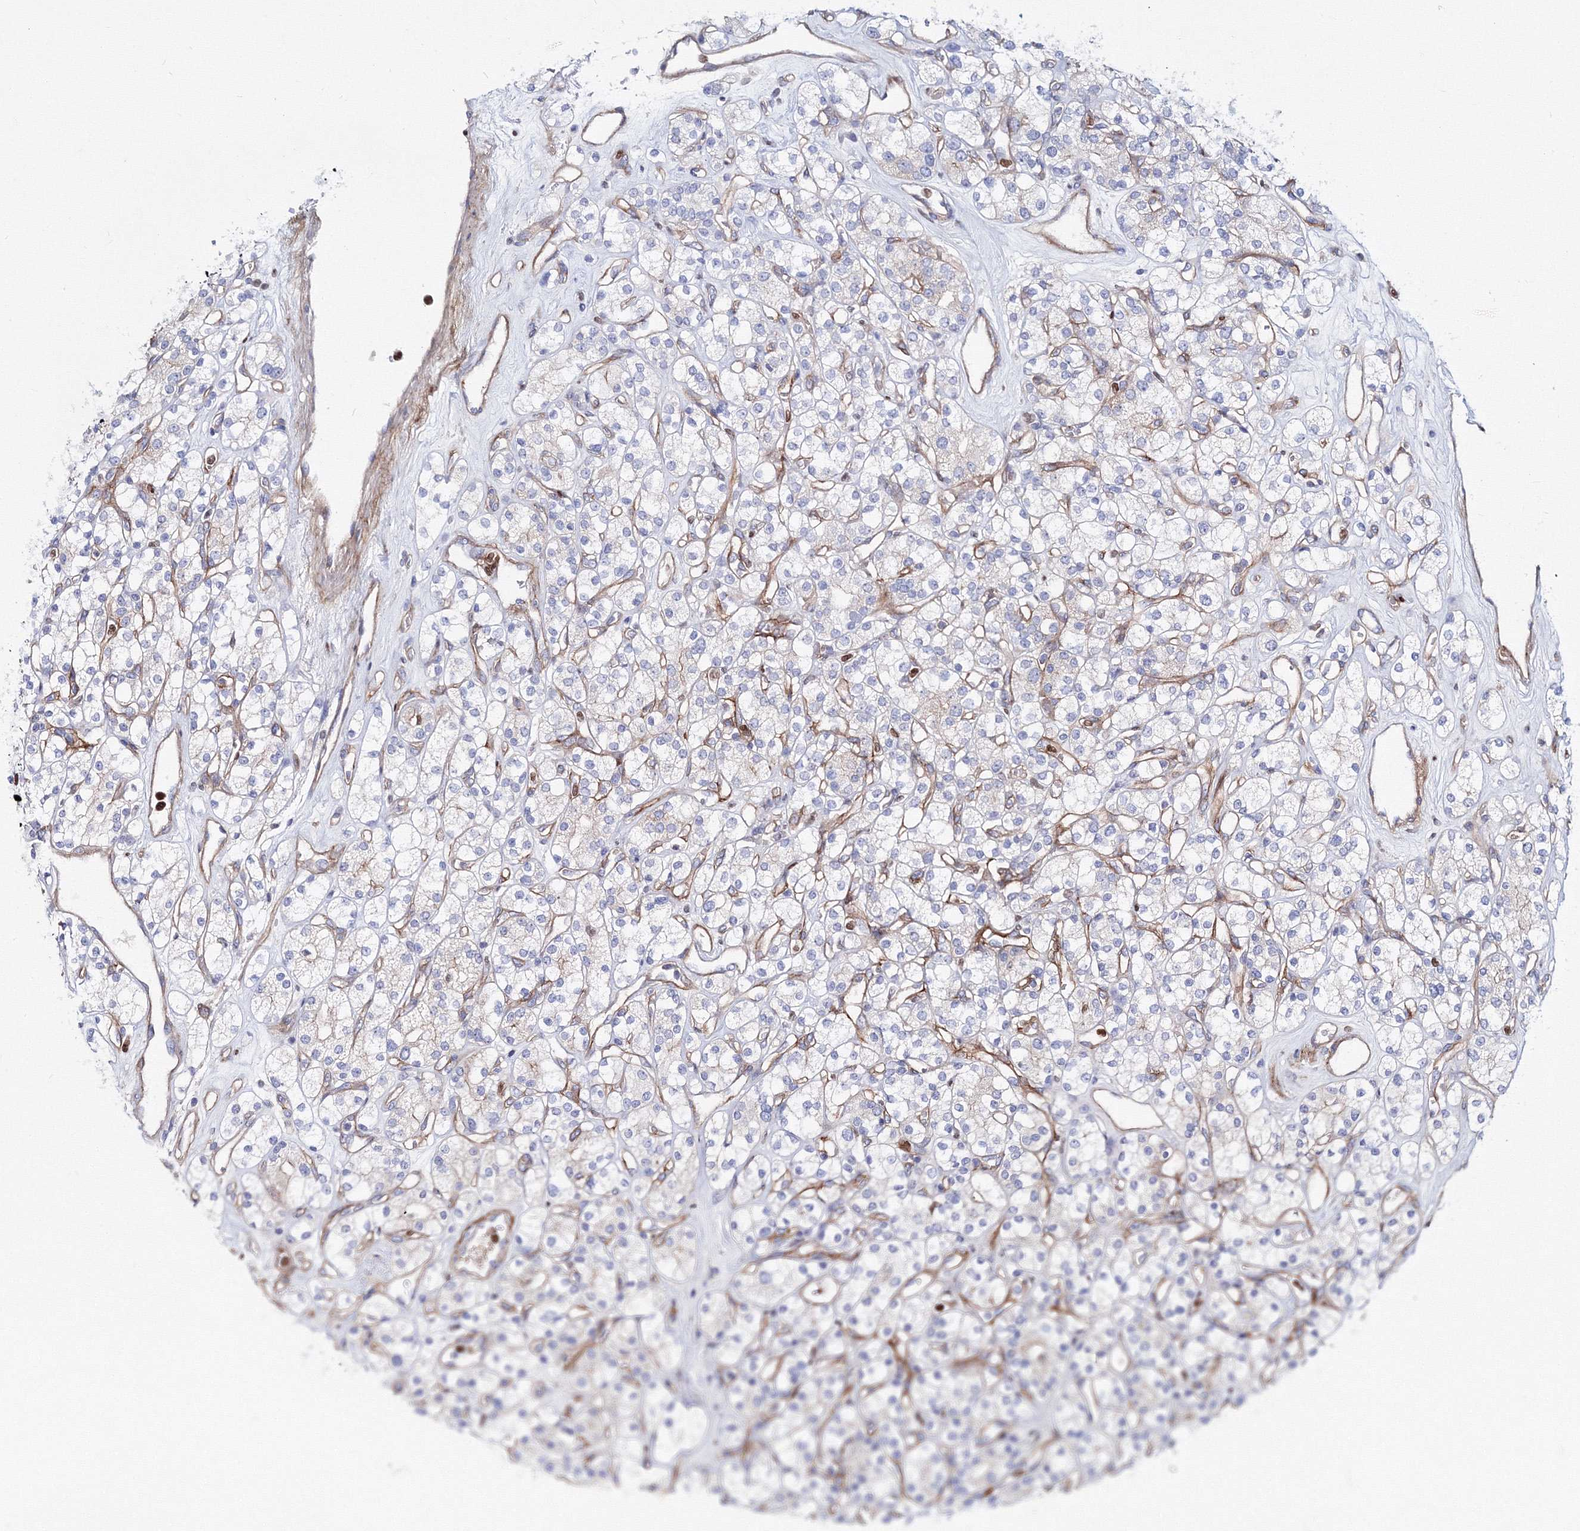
{"staining": {"intensity": "negative", "quantity": "none", "location": "none"}, "tissue": "renal cancer", "cell_type": "Tumor cells", "image_type": "cancer", "snomed": [{"axis": "morphology", "description": "Adenocarcinoma, NOS"}, {"axis": "topography", "description": "Kidney"}], "caption": "Tumor cells show no significant protein staining in renal adenocarcinoma.", "gene": "C11orf52", "patient": {"sex": "male", "age": 77}}